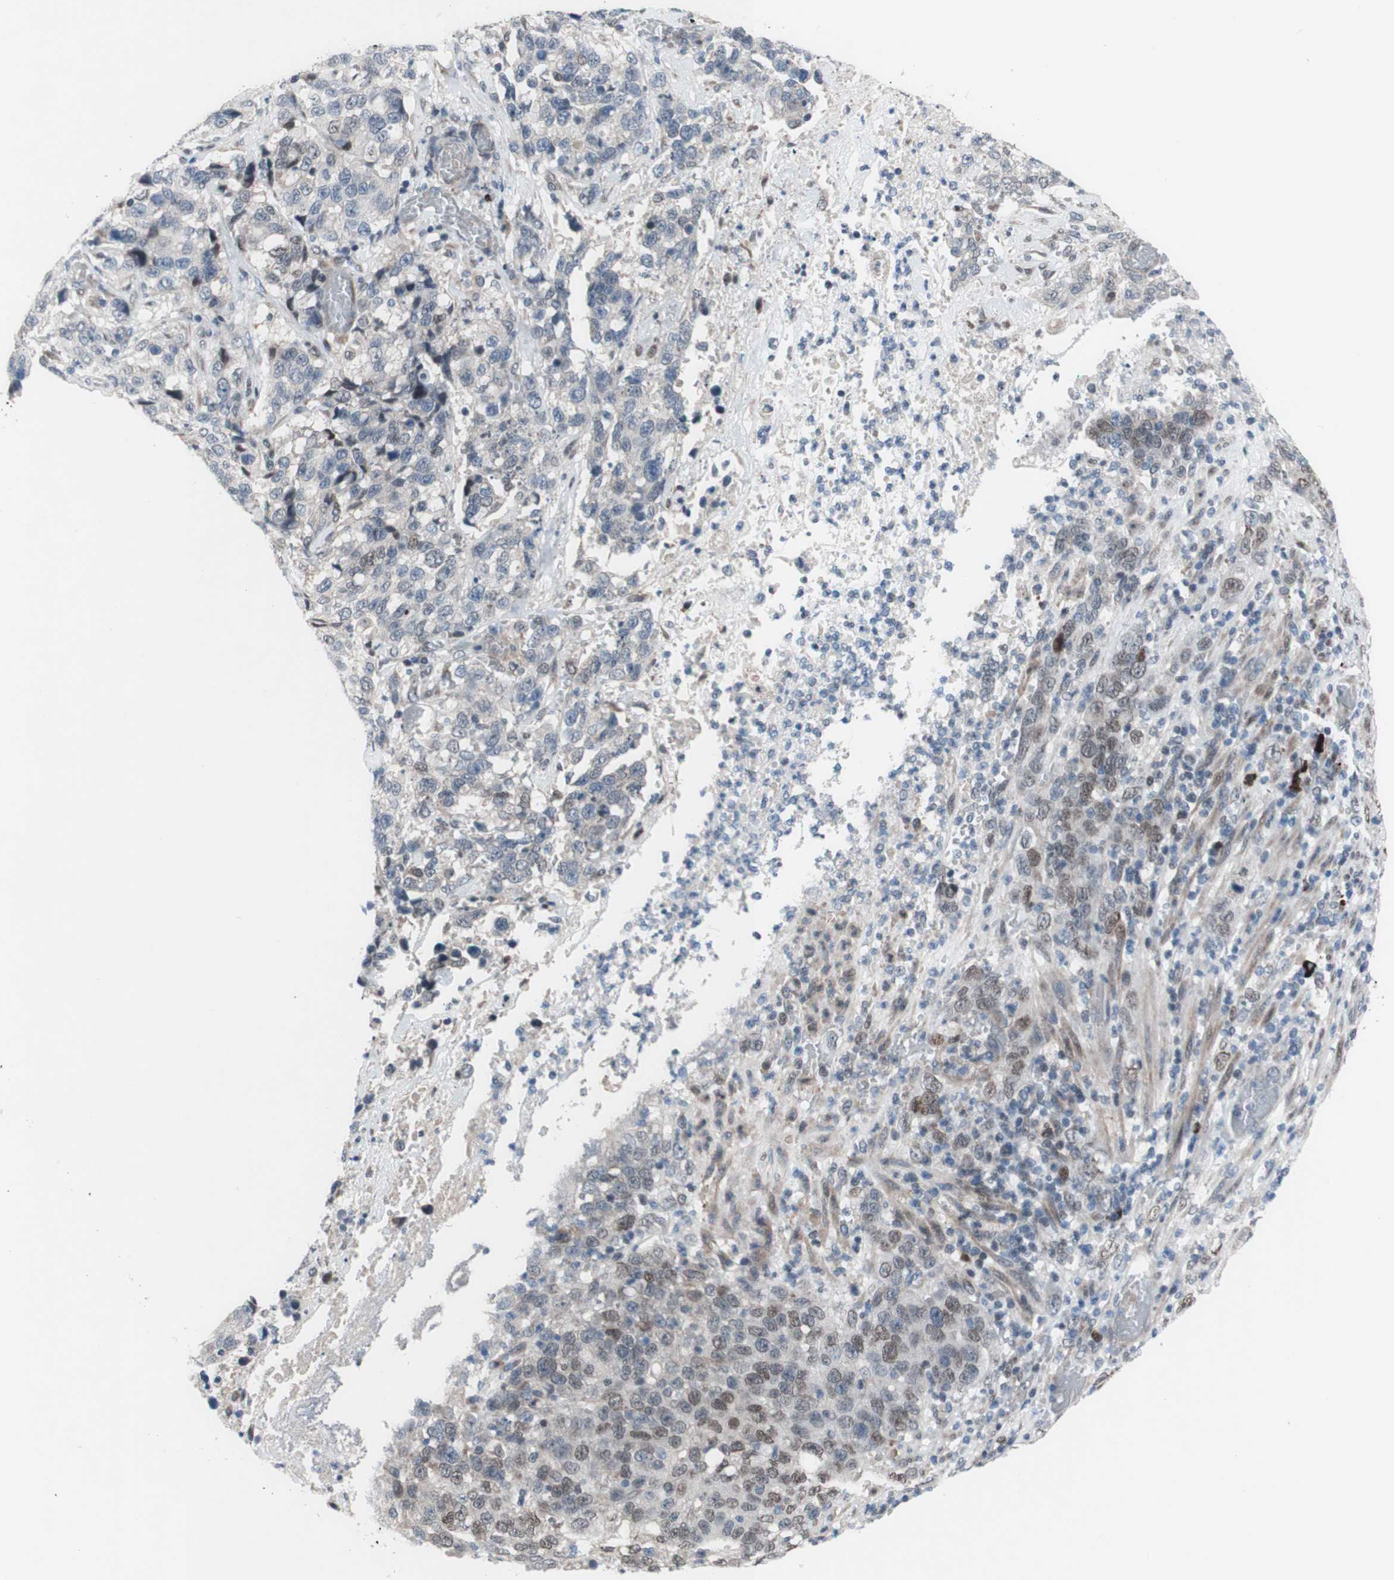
{"staining": {"intensity": "weak", "quantity": "<25%", "location": "nuclear"}, "tissue": "stomach cancer", "cell_type": "Tumor cells", "image_type": "cancer", "snomed": [{"axis": "morphology", "description": "Normal tissue, NOS"}, {"axis": "morphology", "description": "Adenocarcinoma, NOS"}, {"axis": "topography", "description": "Stomach"}], "caption": "The IHC image has no significant expression in tumor cells of stomach cancer (adenocarcinoma) tissue.", "gene": "PHTF2", "patient": {"sex": "male", "age": 48}}